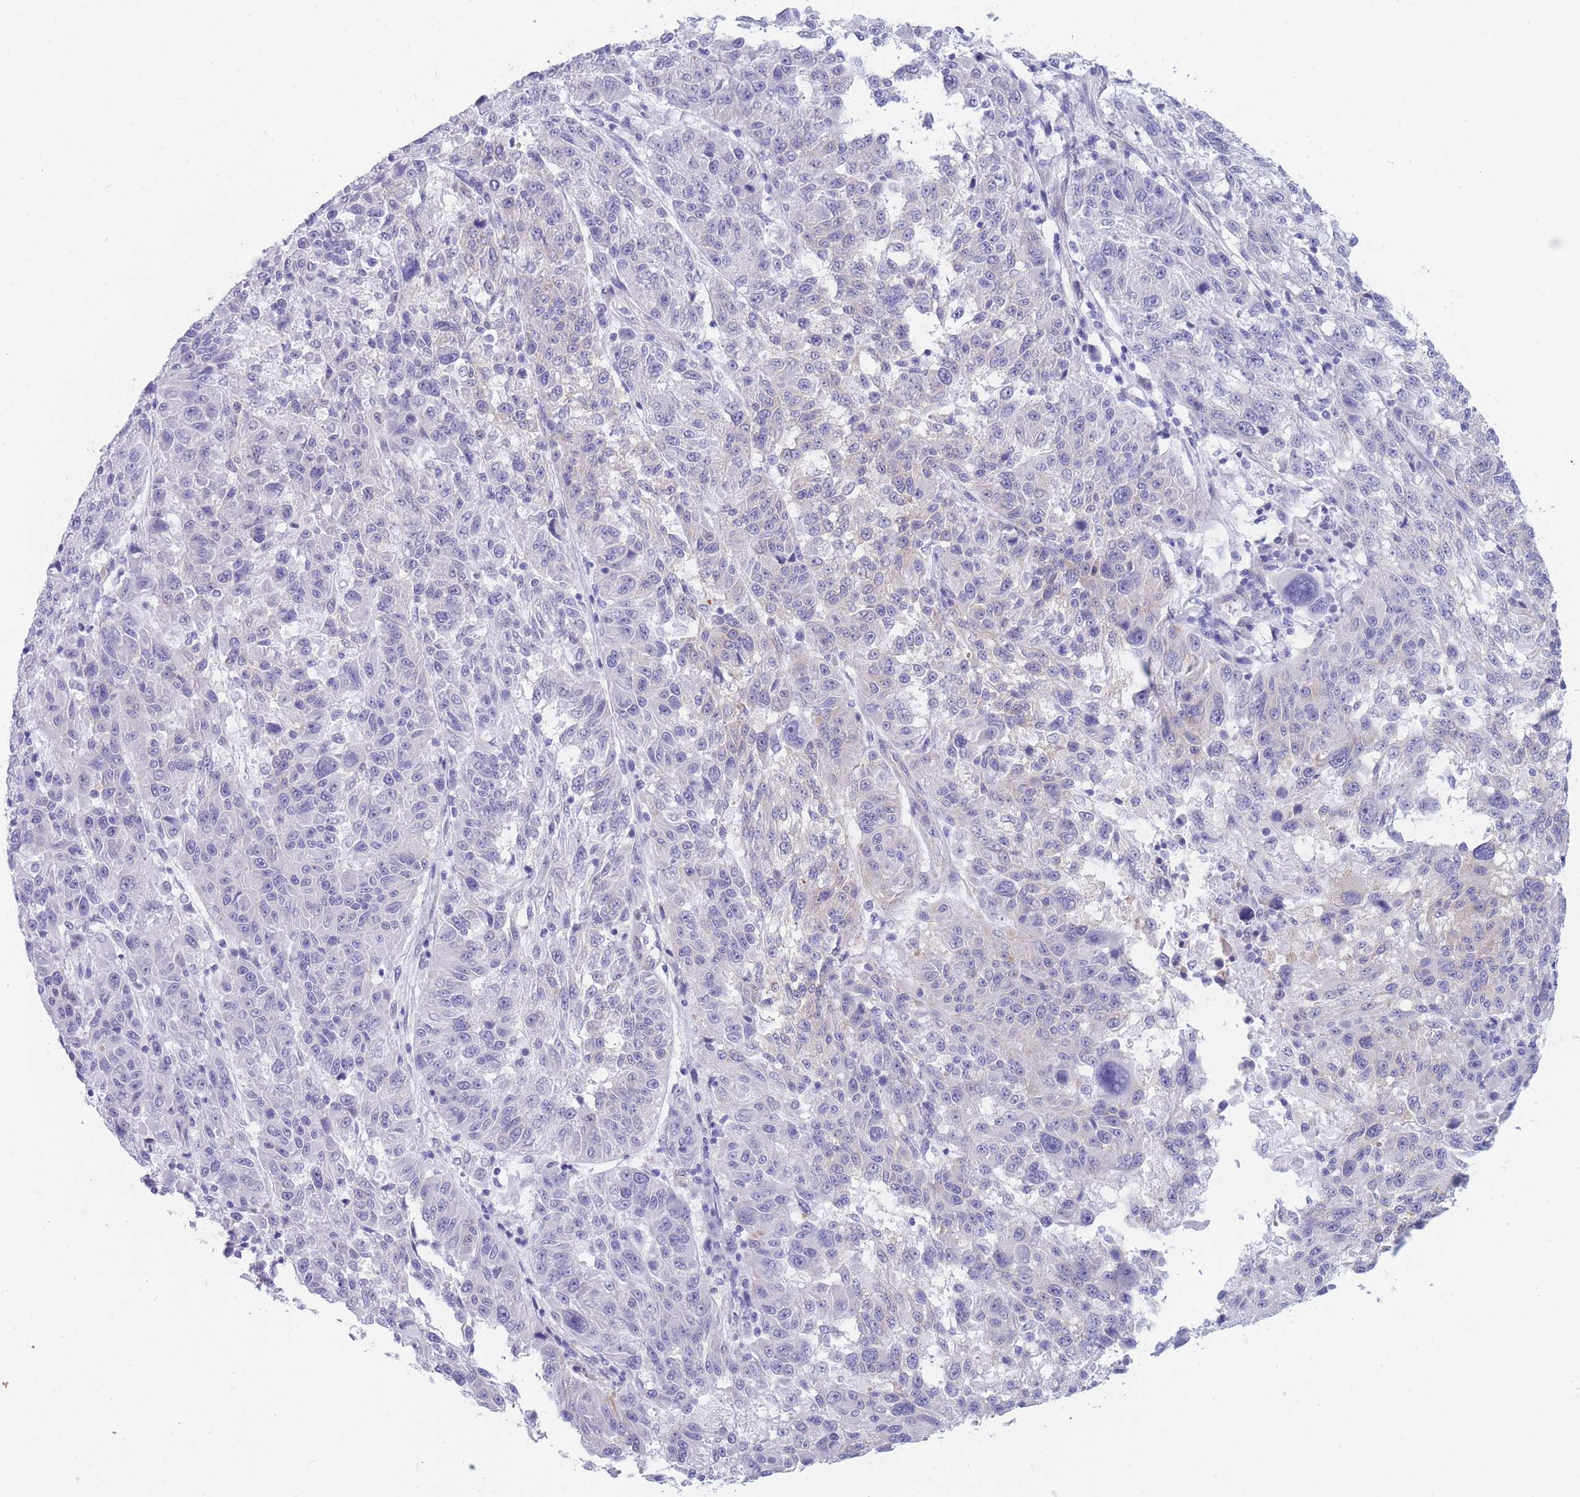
{"staining": {"intensity": "negative", "quantity": "none", "location": "none"}, "tissue": "melanoma", "cell_type": "Tumor cells", "image_type": "cancer", "snomed": [{"axis": "morphology", "description": "Malignant melanoma, NOS"}, {"axis": "topography", "description": "Skin"}], "caption": "Malignant melanoma was stained to show a protein in brown. There is no significant expression in tumor cells. (Stains: DAB (3,3'-diaminobenzidine) IHC with hematoxylin counter stain, Microscopy: brightfield microscopy at high magnification).", "gene": "MTSS2", "patient": {"sex": "male", "age": 53}}